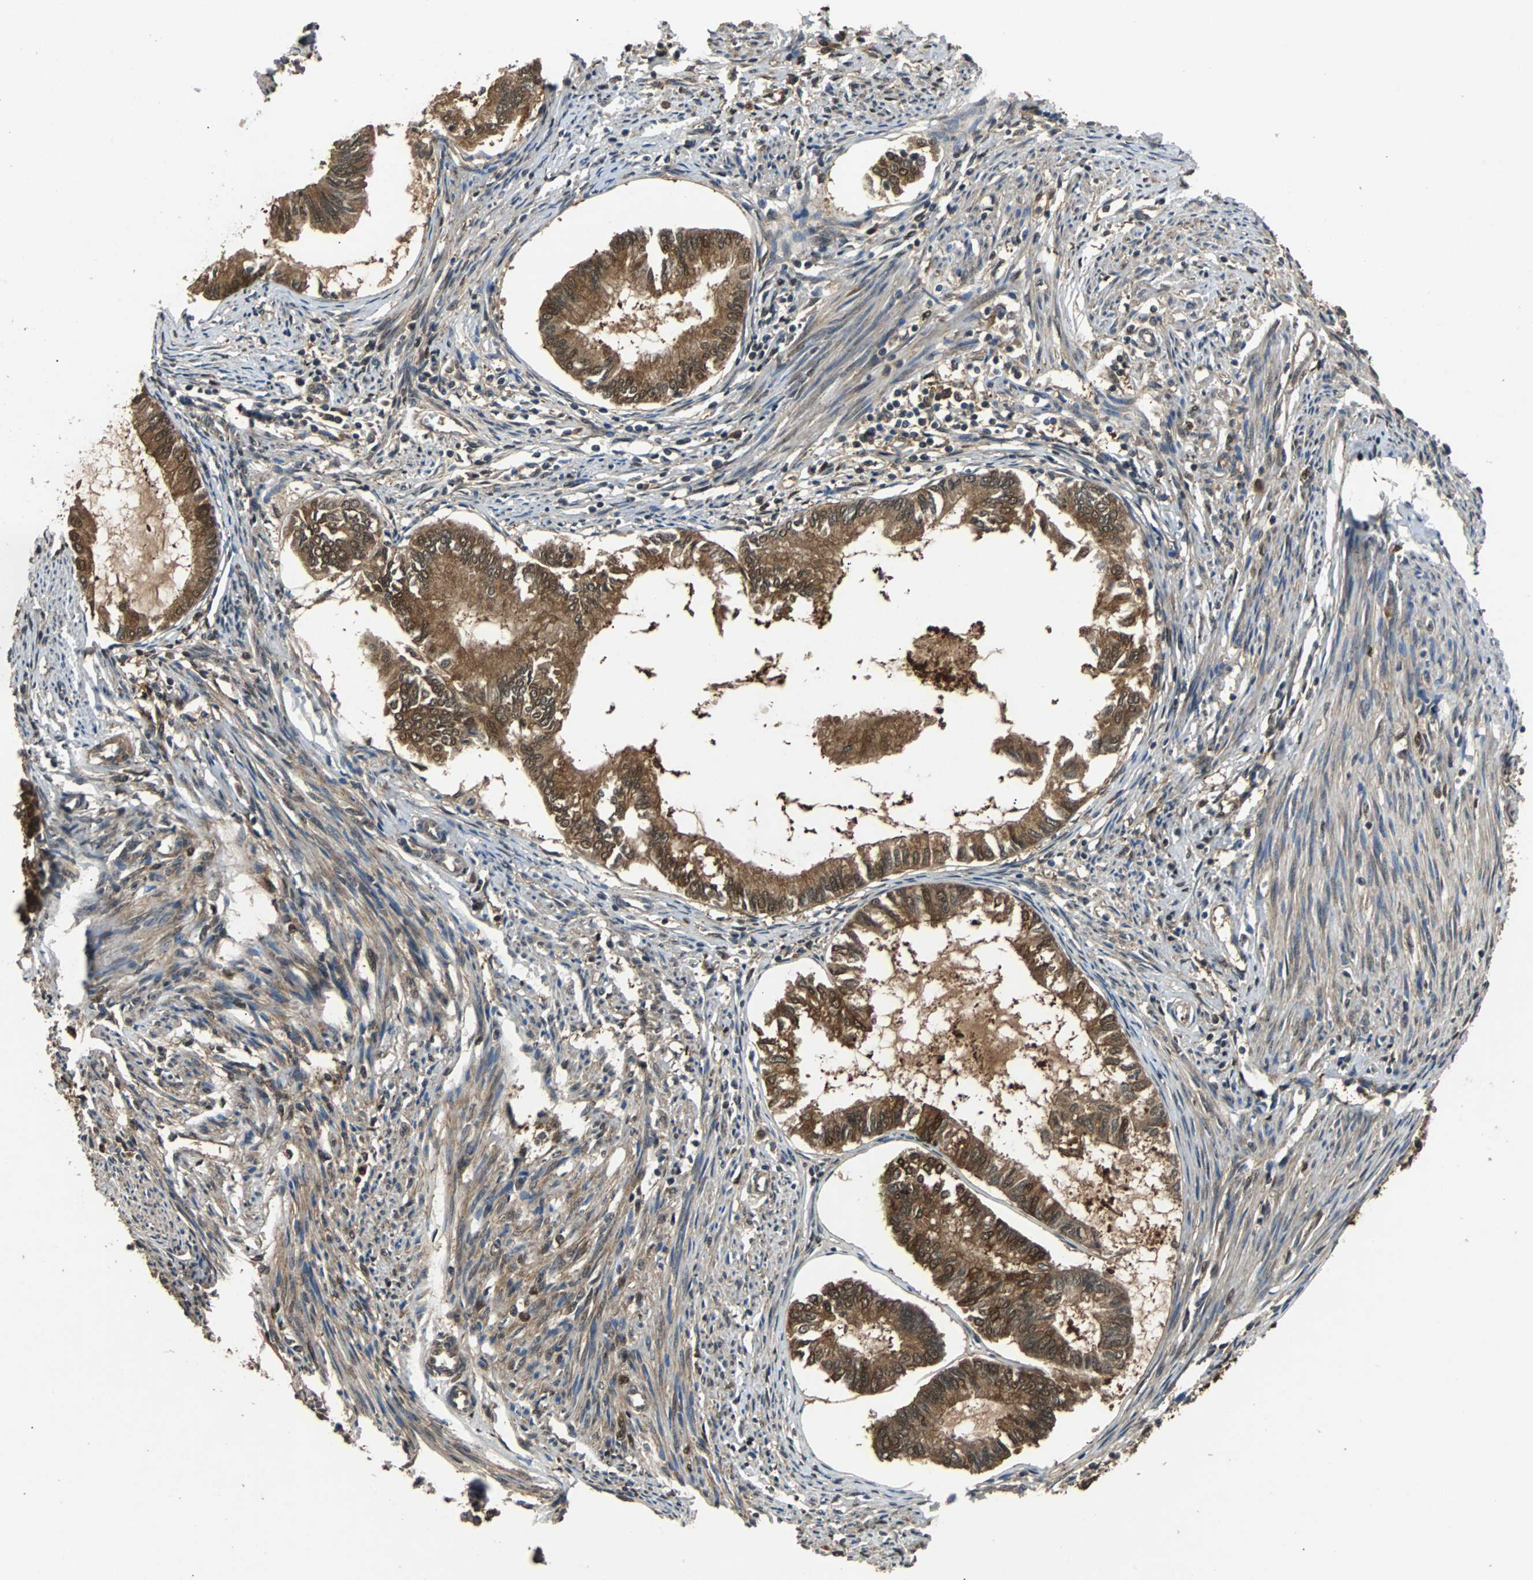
{"staining": {"intensity": "moderate", "quantity": ">75%", "location": "cytoplasmic/membranous,nuclear"}, "tissue": "endometrial cancer", "cell_type": "Tumor cells", "image_type": "cancer", "snomed": [{"axis": "morphology", "description": "Adenocarcinoma, NOS"}, {"axis": "topography", "description": "Endometrium"}], "caption": "Moderate cytoplasmic/membranous and nuclear protein staining is appreciated in about >75% of tumor cells in endometrial cancer.", "gene": "PRDX6", "patient": {"sex": "female", "age": 86}}